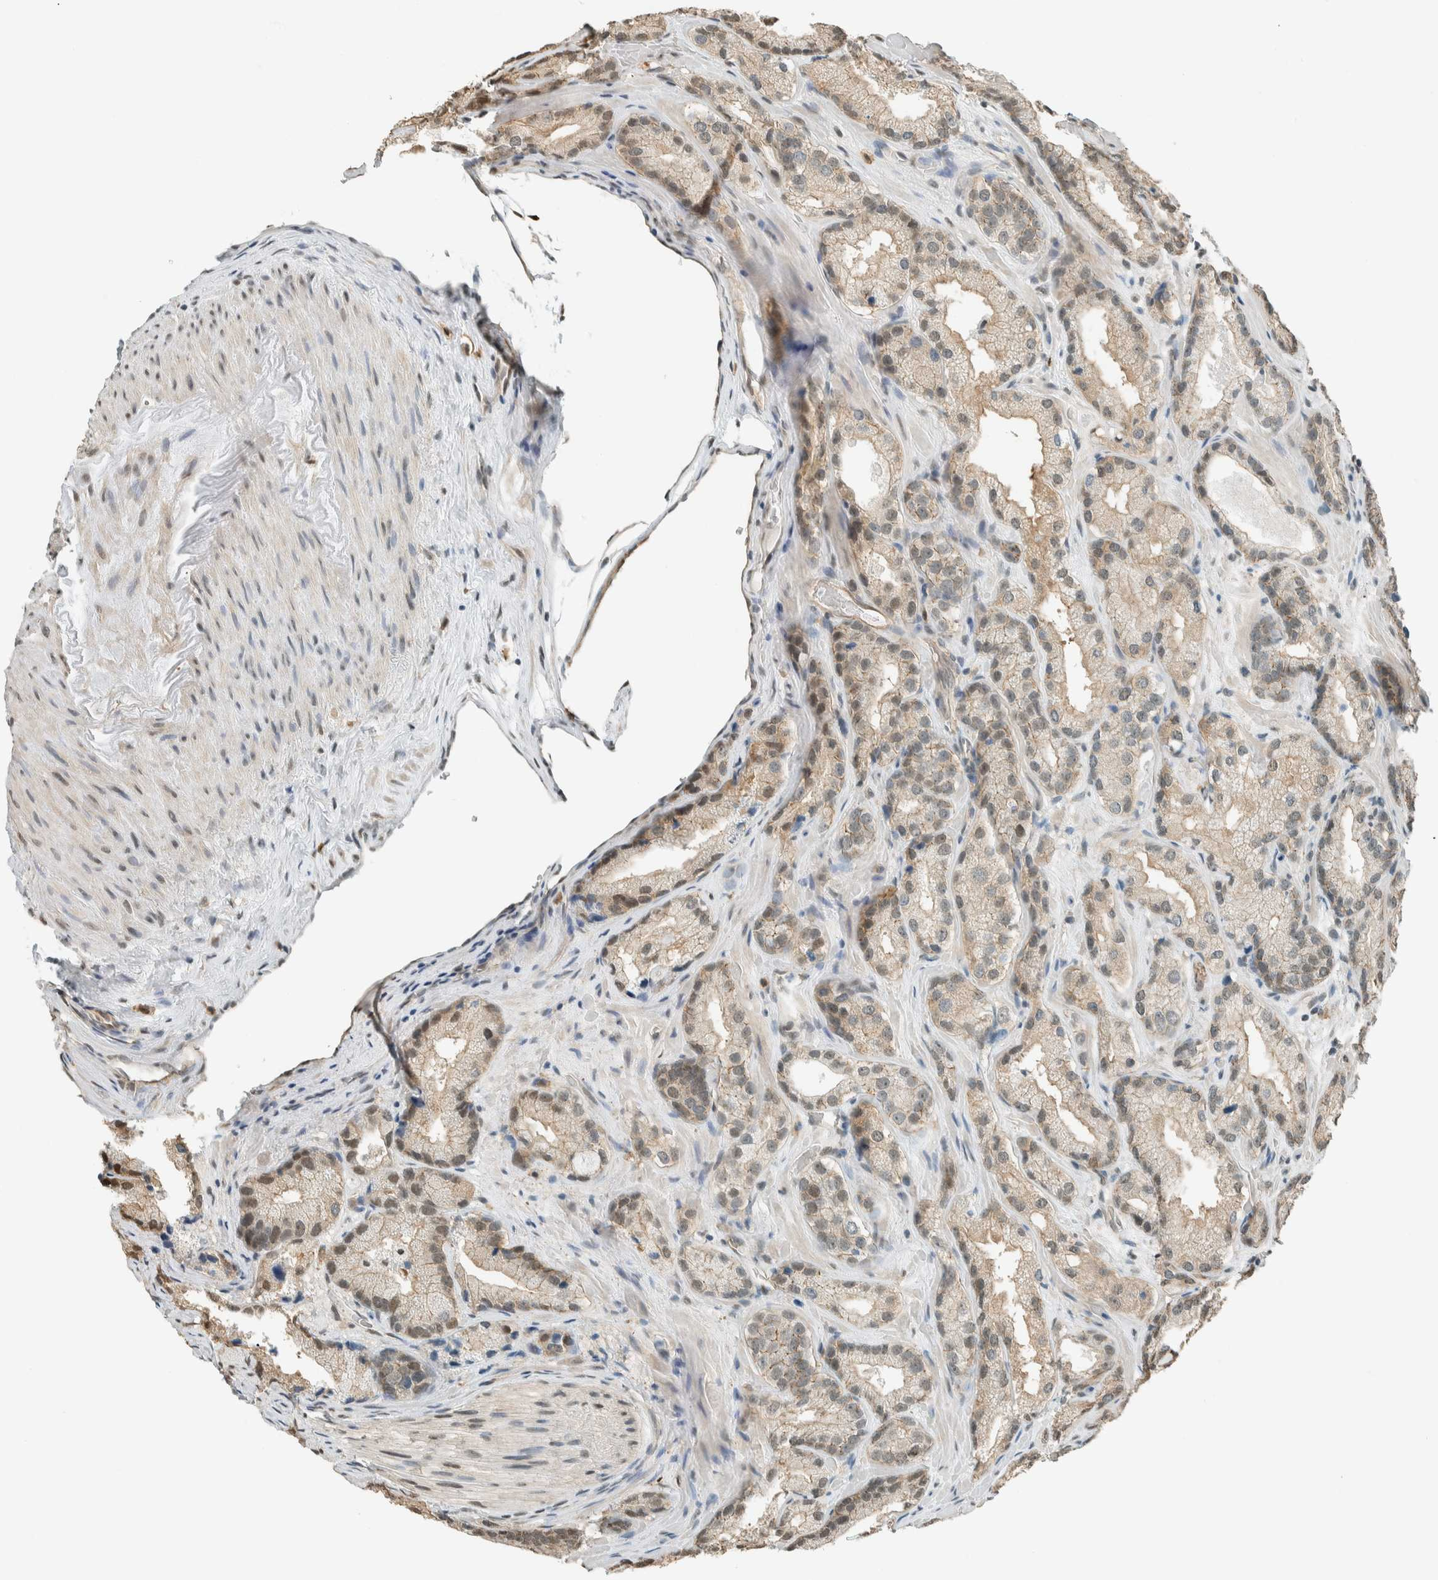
{"staining": {"intensity": "weak", "quantity": "25%-75%", "location": "cytoplasmic/membranous,nuclear"}, "tissue": "prostate cancer", "cell_type": "Tumor cells", "image_type": "cancer", "snomed": [{"axis": "morphology", "description": "Adenocarcinoma, High grade"}, {"axis": "topography", "description": "Prostate"}], "caption": "A brown stain labels weak cytoplasmic/membranous and nuclear positivity of a protein in human prostate high-grade adenocarcinoma tumor cells. (Stains: DAB (3,3'-diaminobenzidine) in brown, nuclei in blue, Microscopy: brightfield microscopy at high magnification).", "gene": "NIBAN2", "patient": {"sex": "male", "age": 63}}